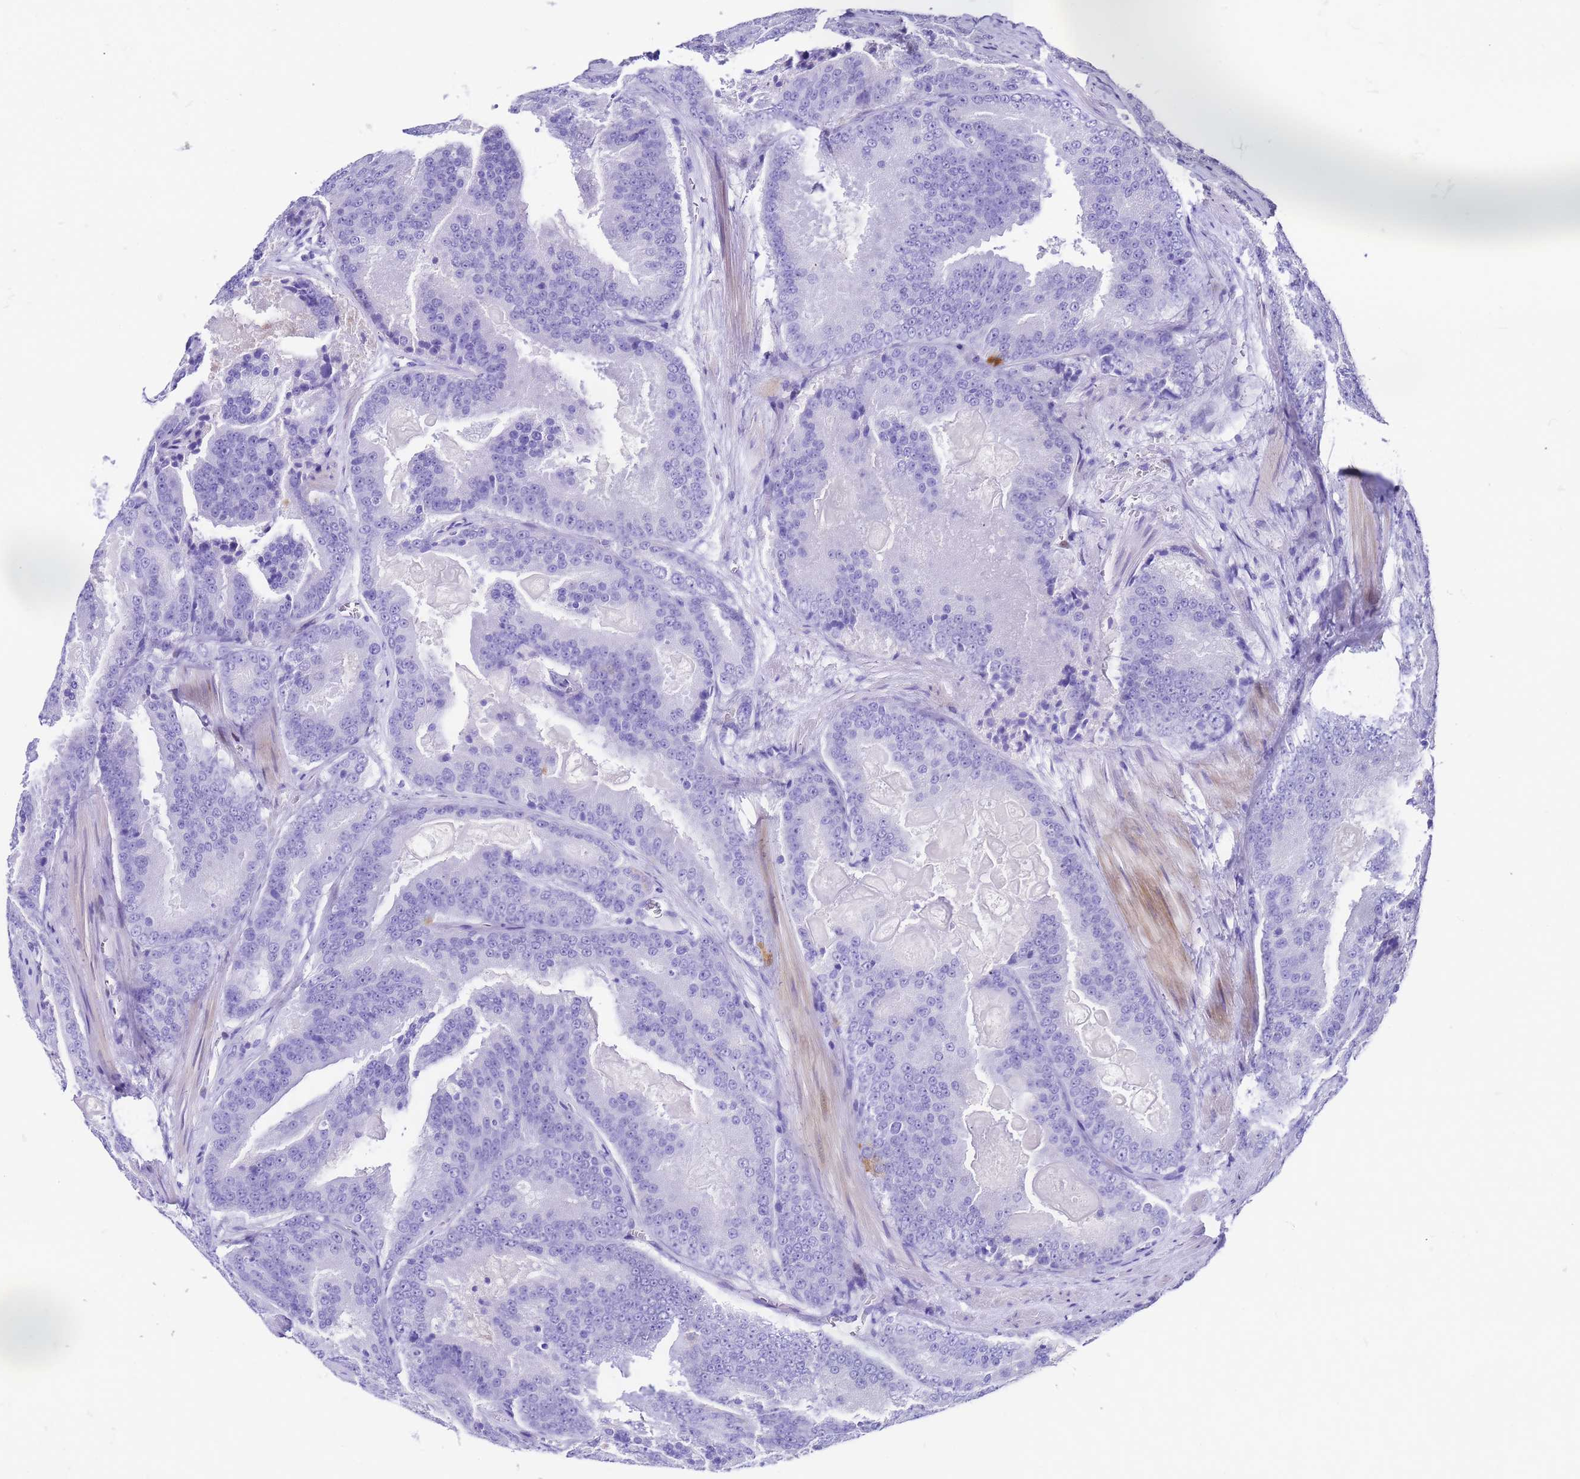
{"staining": {"intensity": "negative", "quantity": "none", "location": "none"}, "tissue": "prostate cancer", "cell_type": "Tumor cells", "image_type": "cancer", "snomed": [{"axis": "morphology", "description": "Adenocarcinoma, High grade"}, {"axis": "topography", "description": "Prostate"}], "caption": "Tumor cells are negative for brown protein staining in adenocarcinoma (high-grade) (prostate).", "gene": "UGT2B10", "patient": {"sex": "male", "age": 61}}